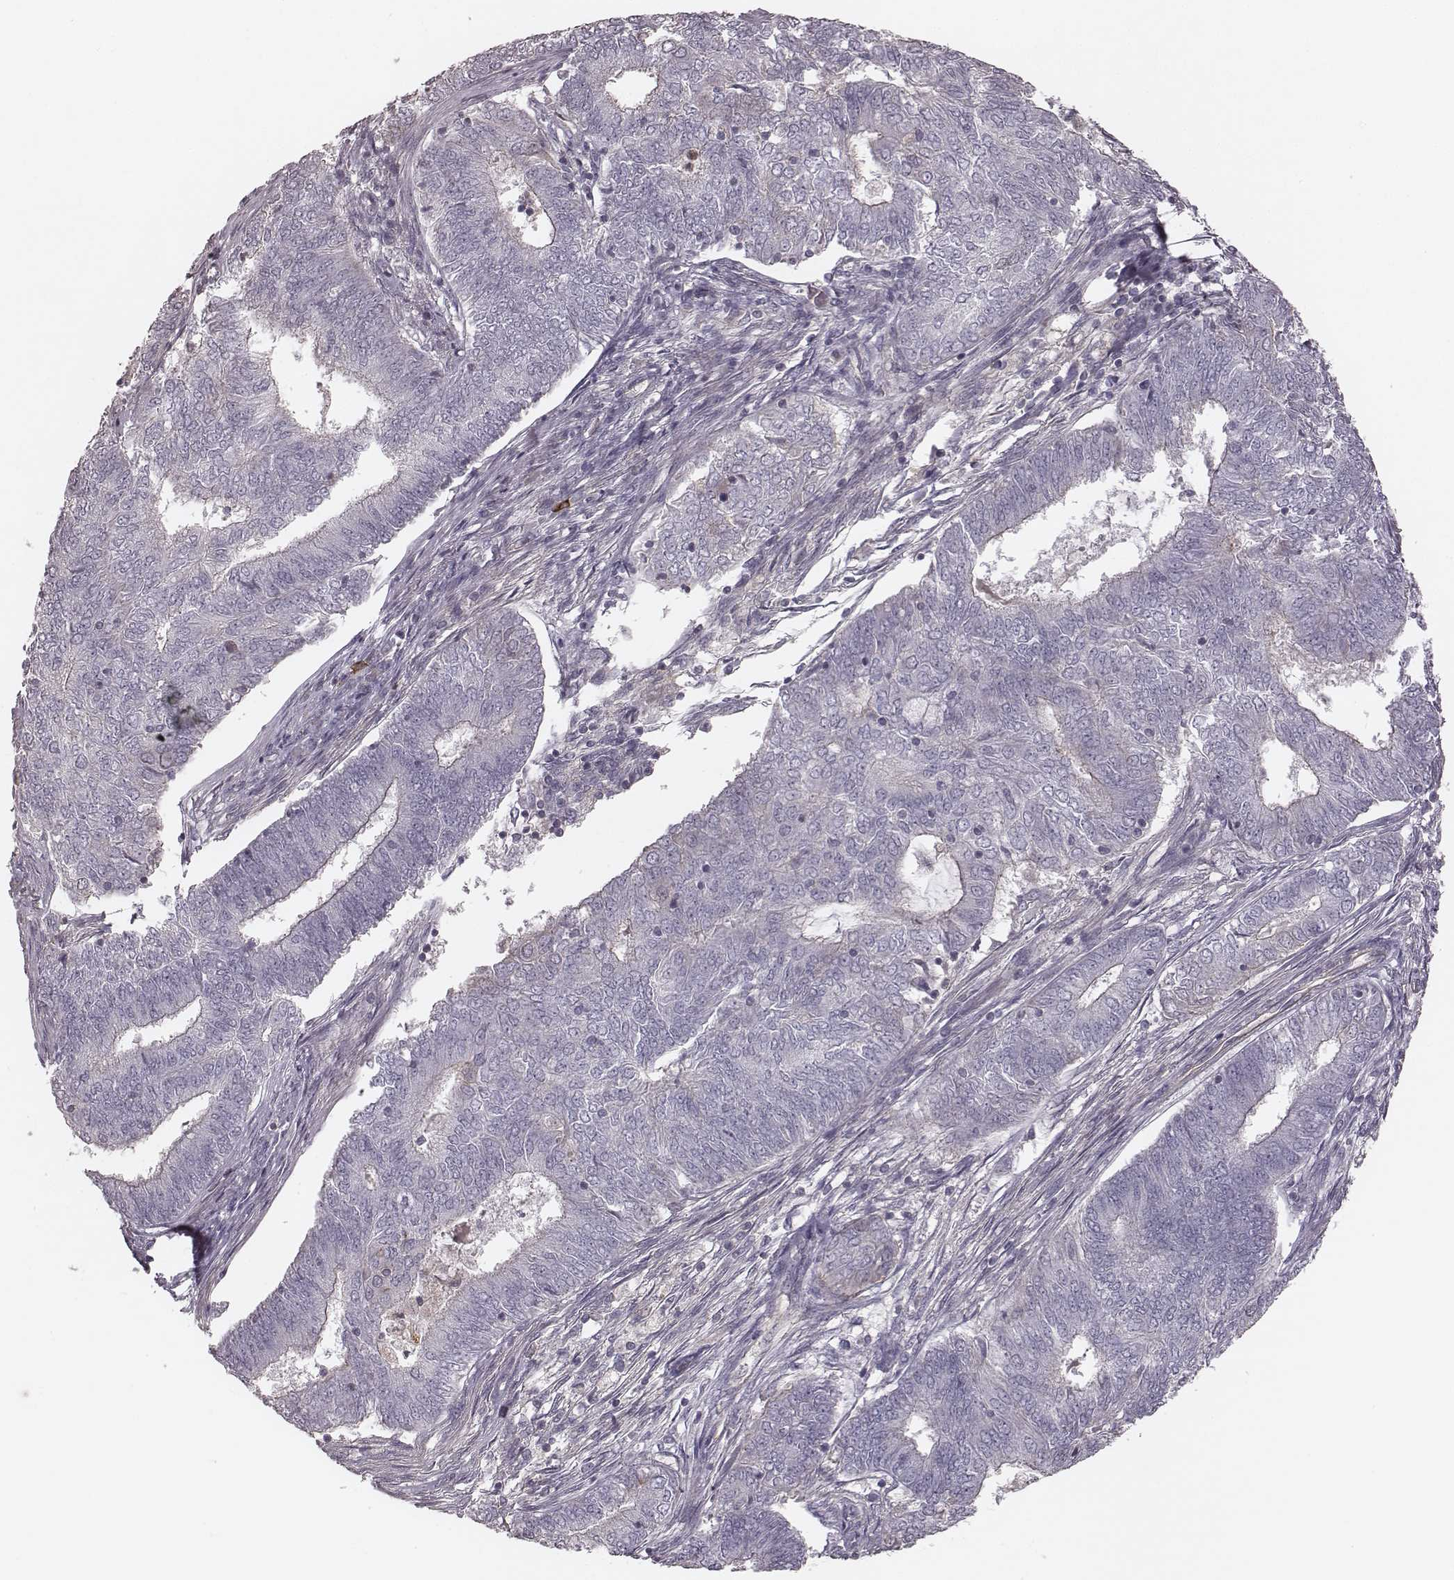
{"staining": {"intensity": "negative", "quantity": "none", "location": "none"}, "tissue": "endometrial cancer", "cell_type": "Tumor cells", "image_type": "cancer", "snomed": [{"axis": "morphology", "description": "Adenocarcinoma, NOS"}, {"axis": "topography", "description": "Endometrium"}], "caption": "The IHC image has no significant staining in tumor cells of endometrial cancer (adenocarcinoma) tissue.", "gene": "OTOGL", "patient": {"sex": "female", "age": 62}}